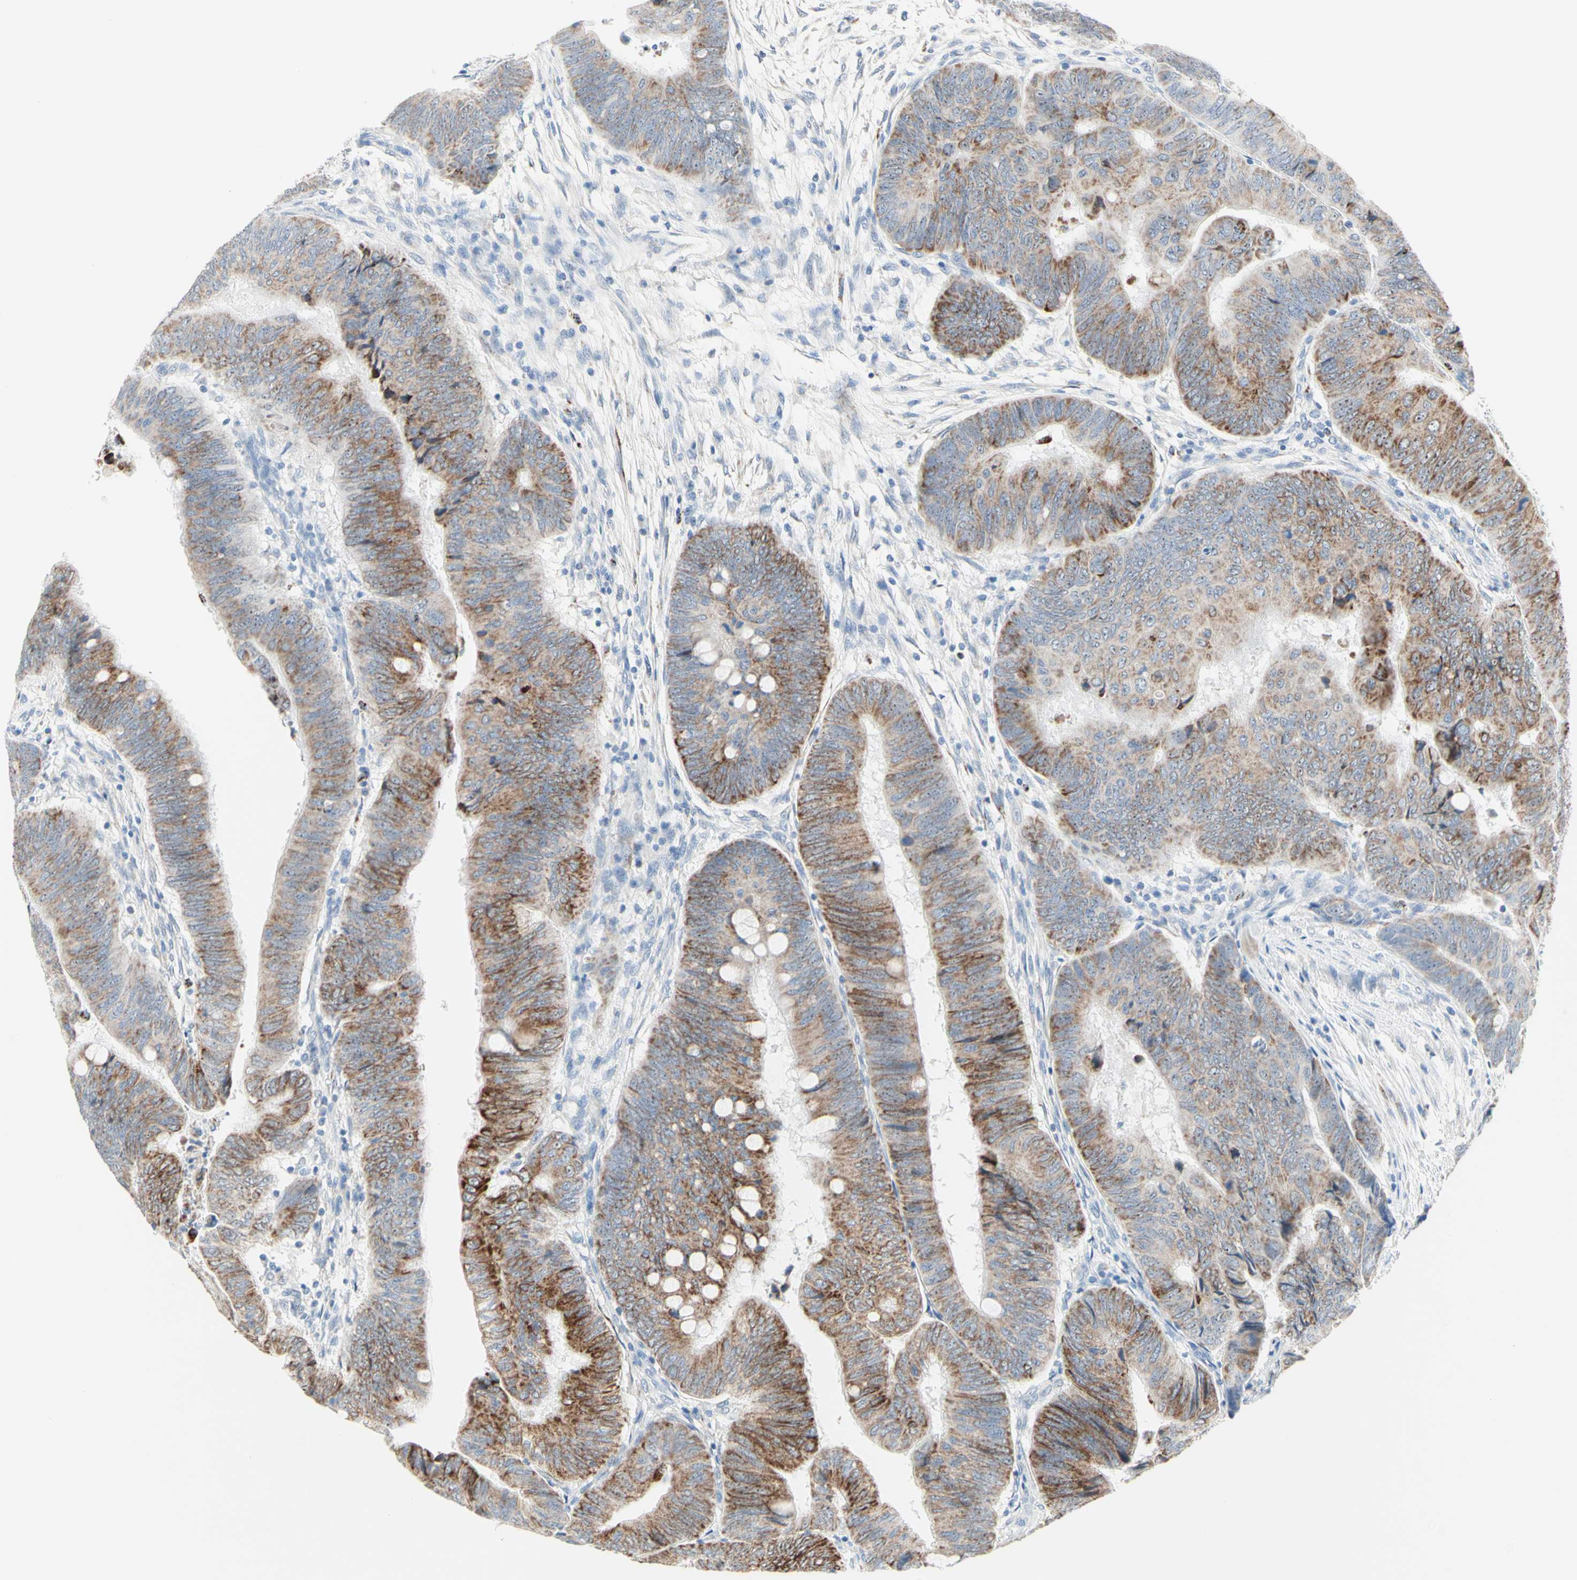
{"staining": {"intensity": "moderate", "quantity": ">75%", "location": "cytoplasmic/membranous"}, "tissue": "colorectal cancer", "cell_type": "Tumor cells", "image_type": "cancer", "snomed": [{"axis": "morphology", "description": "Normal tissue, NOS"}, {"axis": "morphology", "description": "Adenocarcinoma, NOS"}, {"axis": "topography", "description": "Rectum"}, {"axis": "topography", "description": "Peripheral nerve tissue"}], "caption": "Protein expression analysis of colorectal cancer displays moderate cytoplasmic/membranous positivity in about >75% of tumor cells. (brown staining indicates protein expression, while blue staining denotes nuclei).", "gene": "CYSLTR1", "patient": {"sex": "male", "age": 92}}